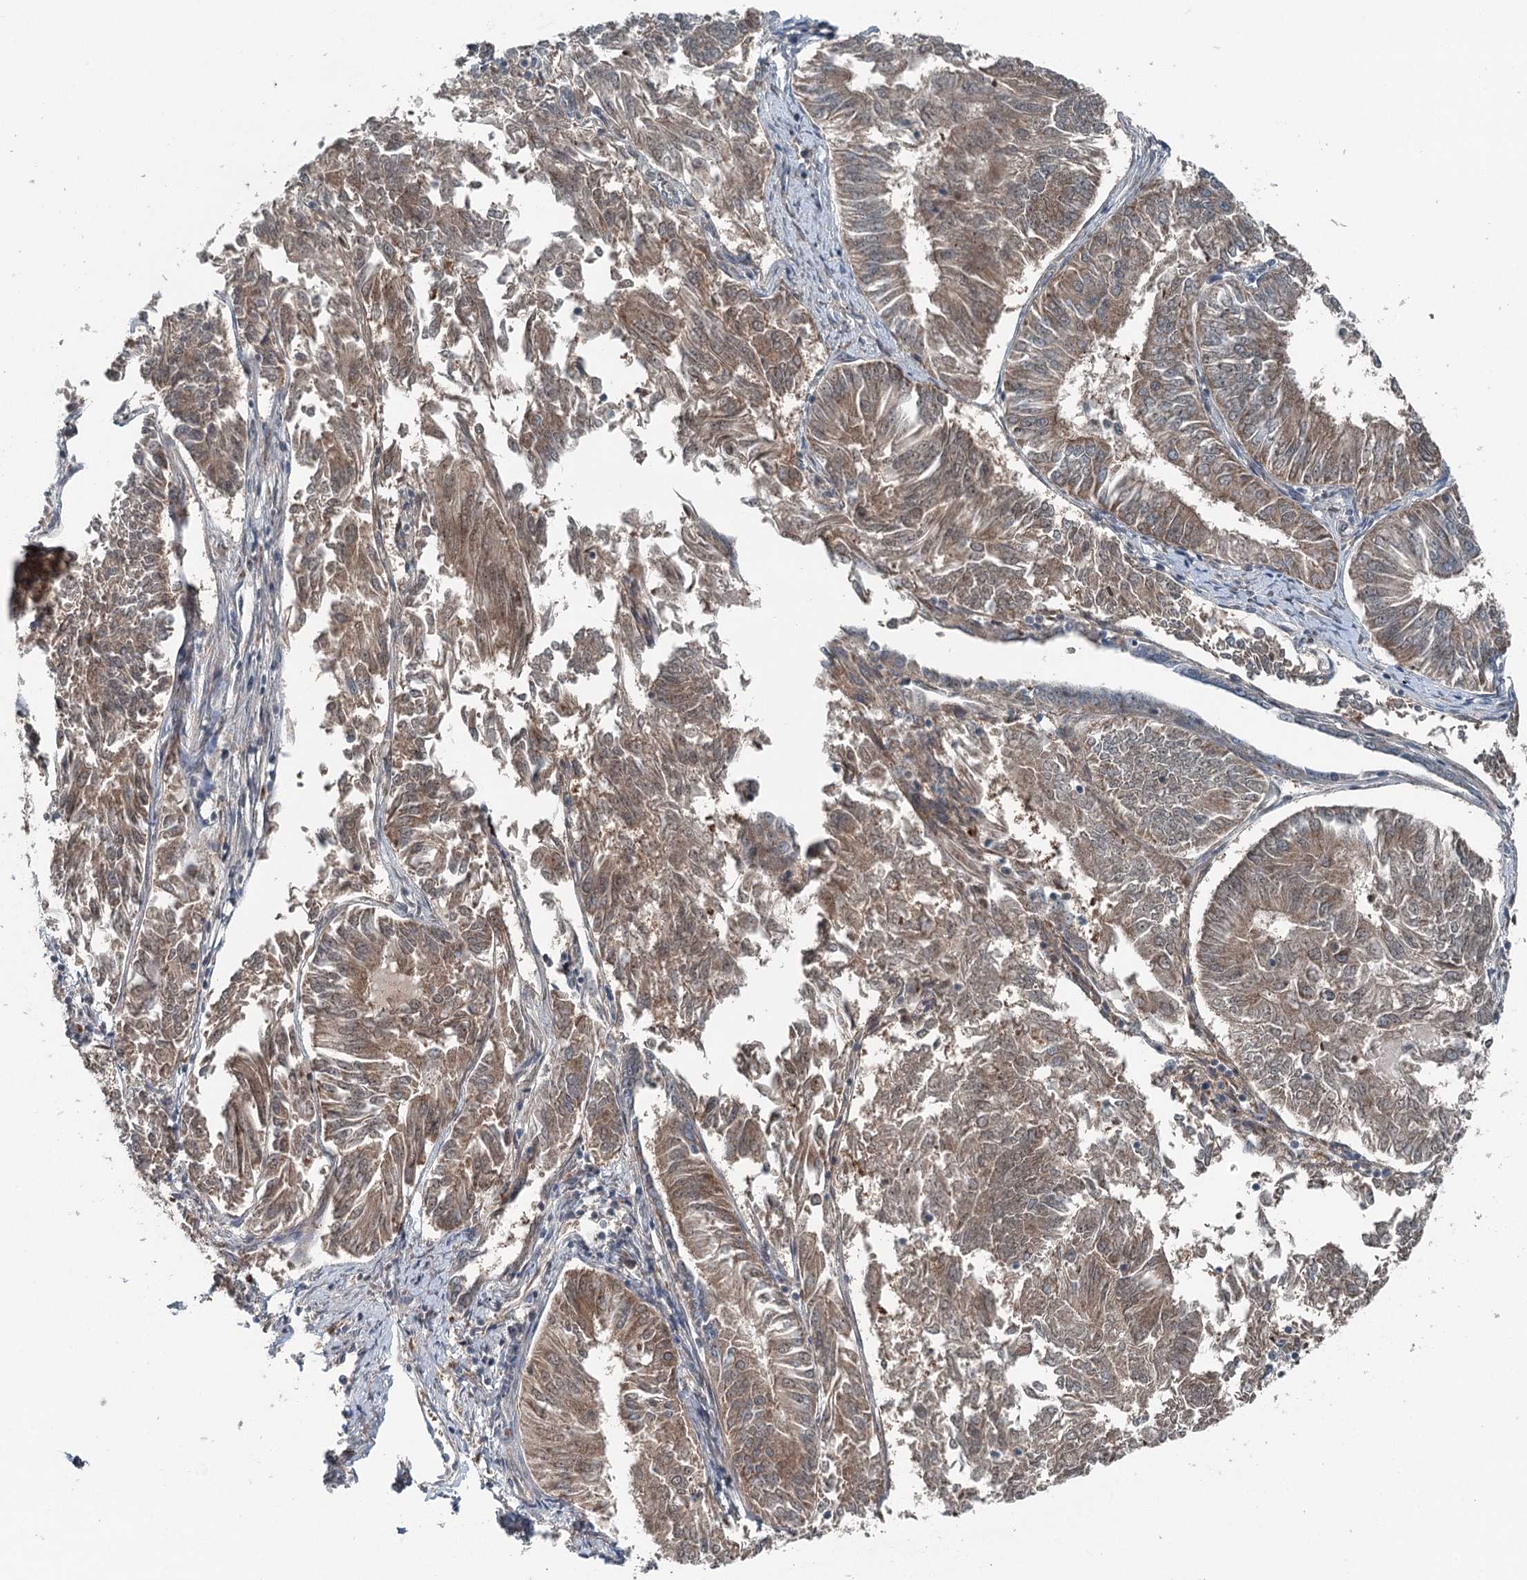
{"staining": {"intensity": "moderate", "quantity": ">75%", "location": "cytoplasmic/membranous"}, "tissue": "endometrial cancer", "cell_type": "Tumor cells", "image_type": "cancer", "snomed": [{"axis": "morphology", "description": "Adenocarcinoma, NOS"}, {"axis": "topography", "description": "Endometrium"}], "caption": "Immunohistochemistry of endometrial cancer displays medium levels of moderate cytoplasmic/membranous expression in about >75% of tumor cells.", "gene": "WAPL", "patient": {"sex": "female", "age": 58}}